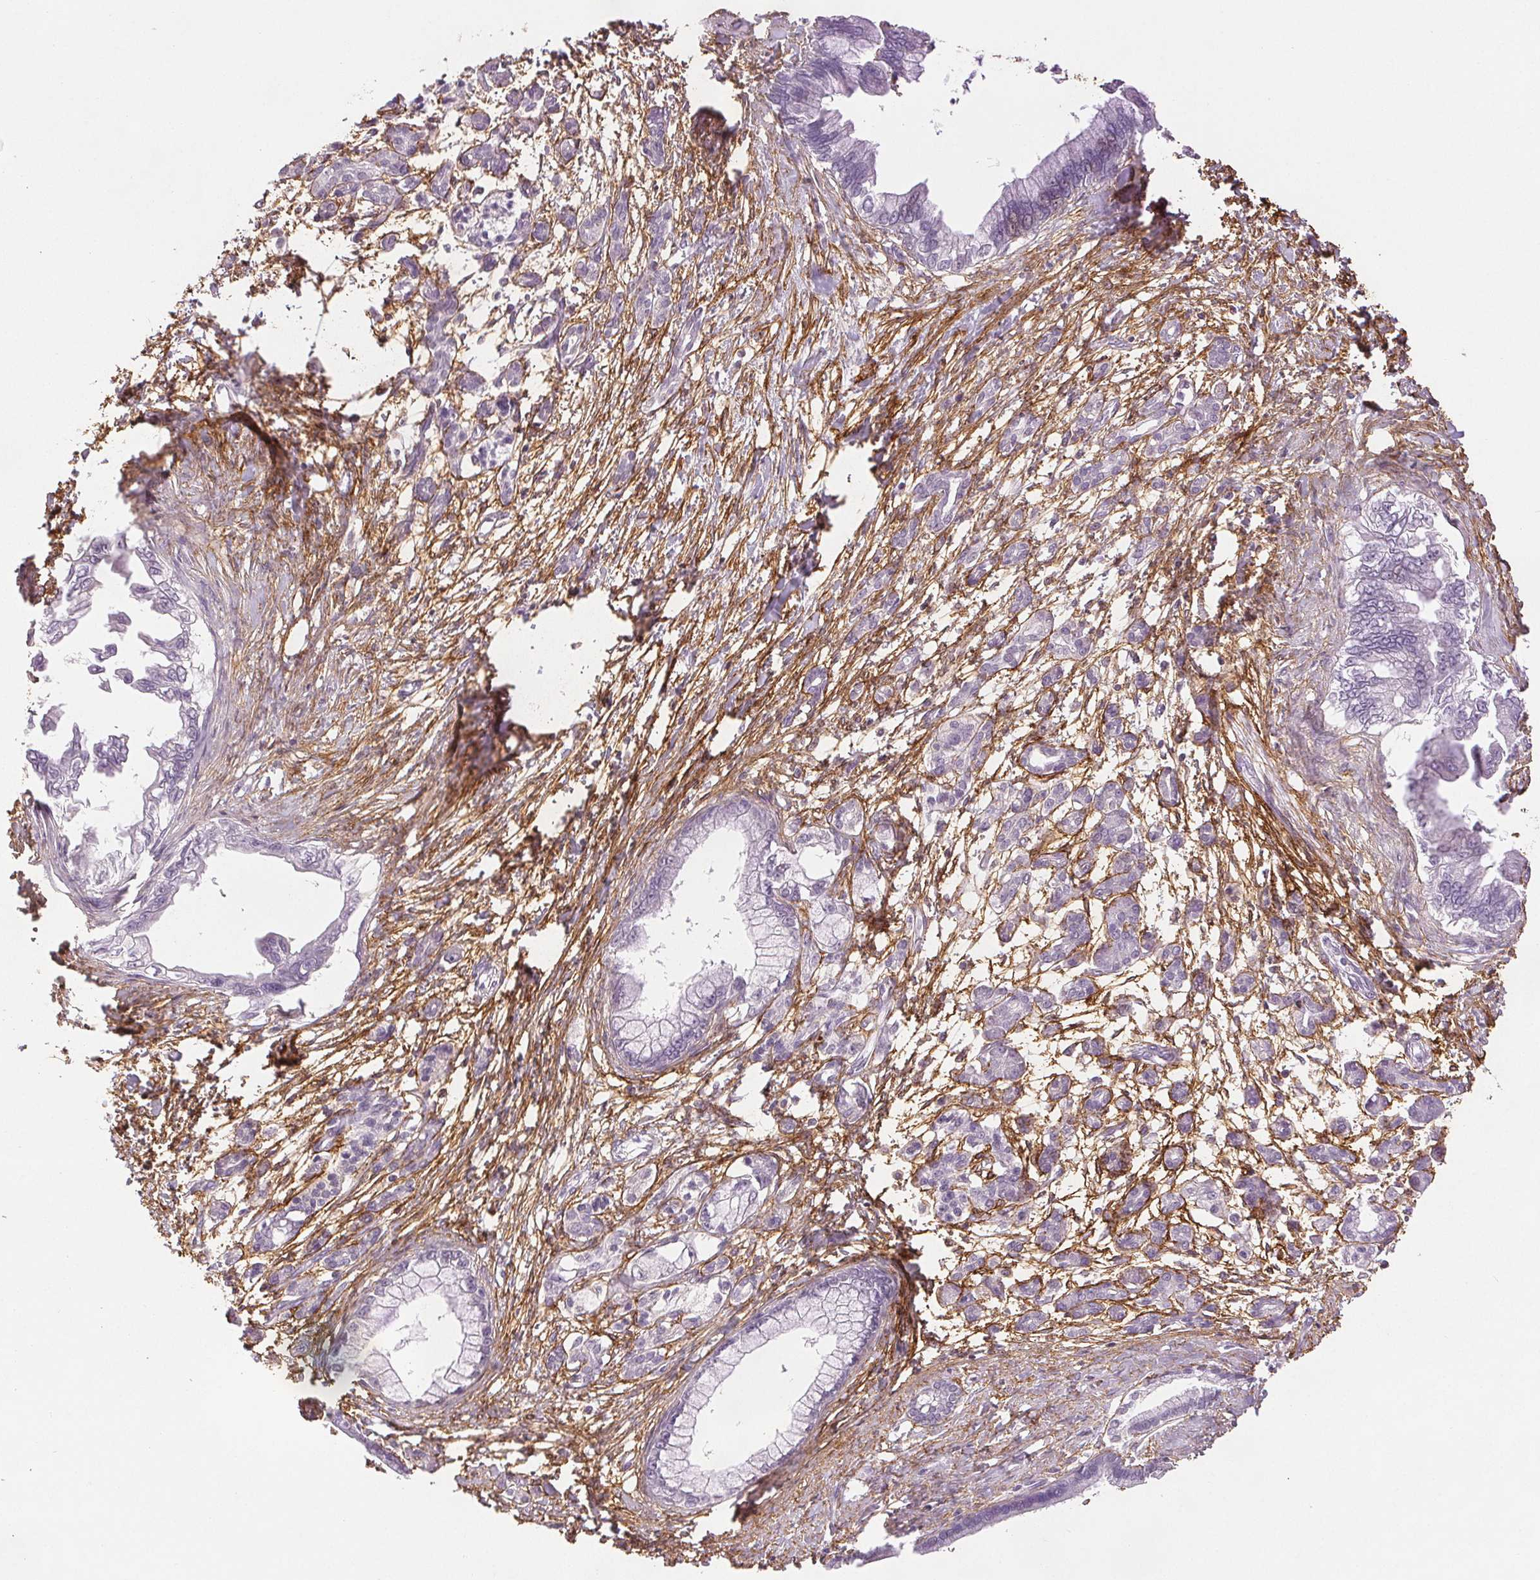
{"staining": {"intensity": "negative", "quantity": "none", "location": "none"}, "tissue": "pancreatic cancer", "cell_type": "Tumor cells", "image_type": "cancer", "snomed": [{"axis": "morphology", "description": "Adenocarcinoma, NOS"}, {"axis": "topography", "description": "Pancreas"}], "caption": "A micrograph of adenocarcinoma (pancreatic) stained for a protein shows no brown staining in tumor cells.", "gene": "FBN1", "patient": {"sex": "male", "age": 61}}